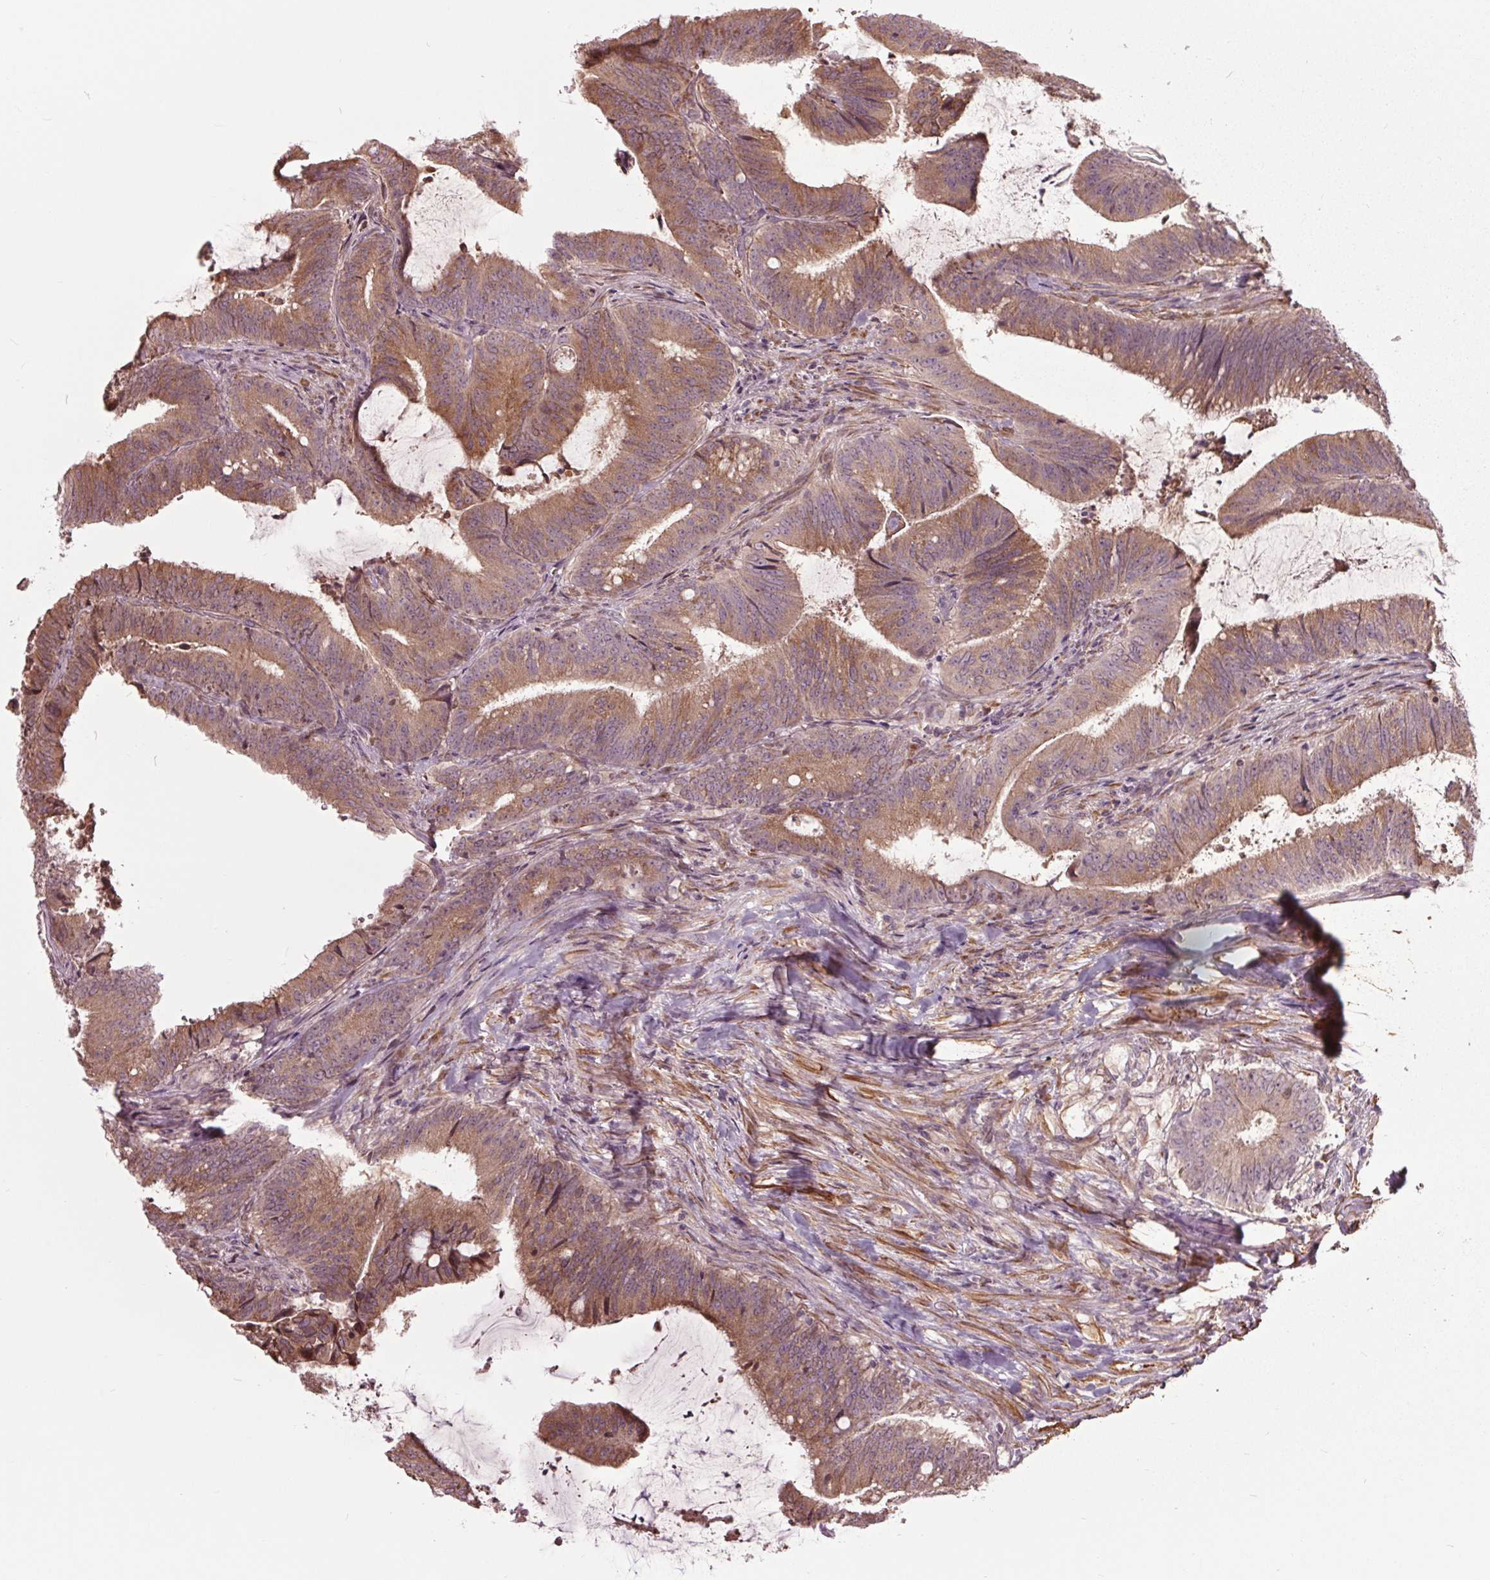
{"staining": {"intensity": "moderate", "quantity": "25%-75%", "location": "cytoplasmic/membranous"}, "tissue": "colorectal cancer", "cell_type": "Tumor cells", "image_type": "cancer", "snomed": [{"axis": "morphology", "description": "Adenocarcinoma, NOS"}, {"axis": "topography", "description": "Colon"}], "caption": "An immunohistochemistry (IHC) micrograph of tumor tissue is shown. Protein staining in brown highlights moderate cytoplasmic/membranous positivity in adenocarcinoma (colorectal) within tumor cells. Ihc stains the protein of interest in brown and the nuclei are stained blue.", "gene": "HAUS5", "patient": {"sex": "female", "age": 43}}